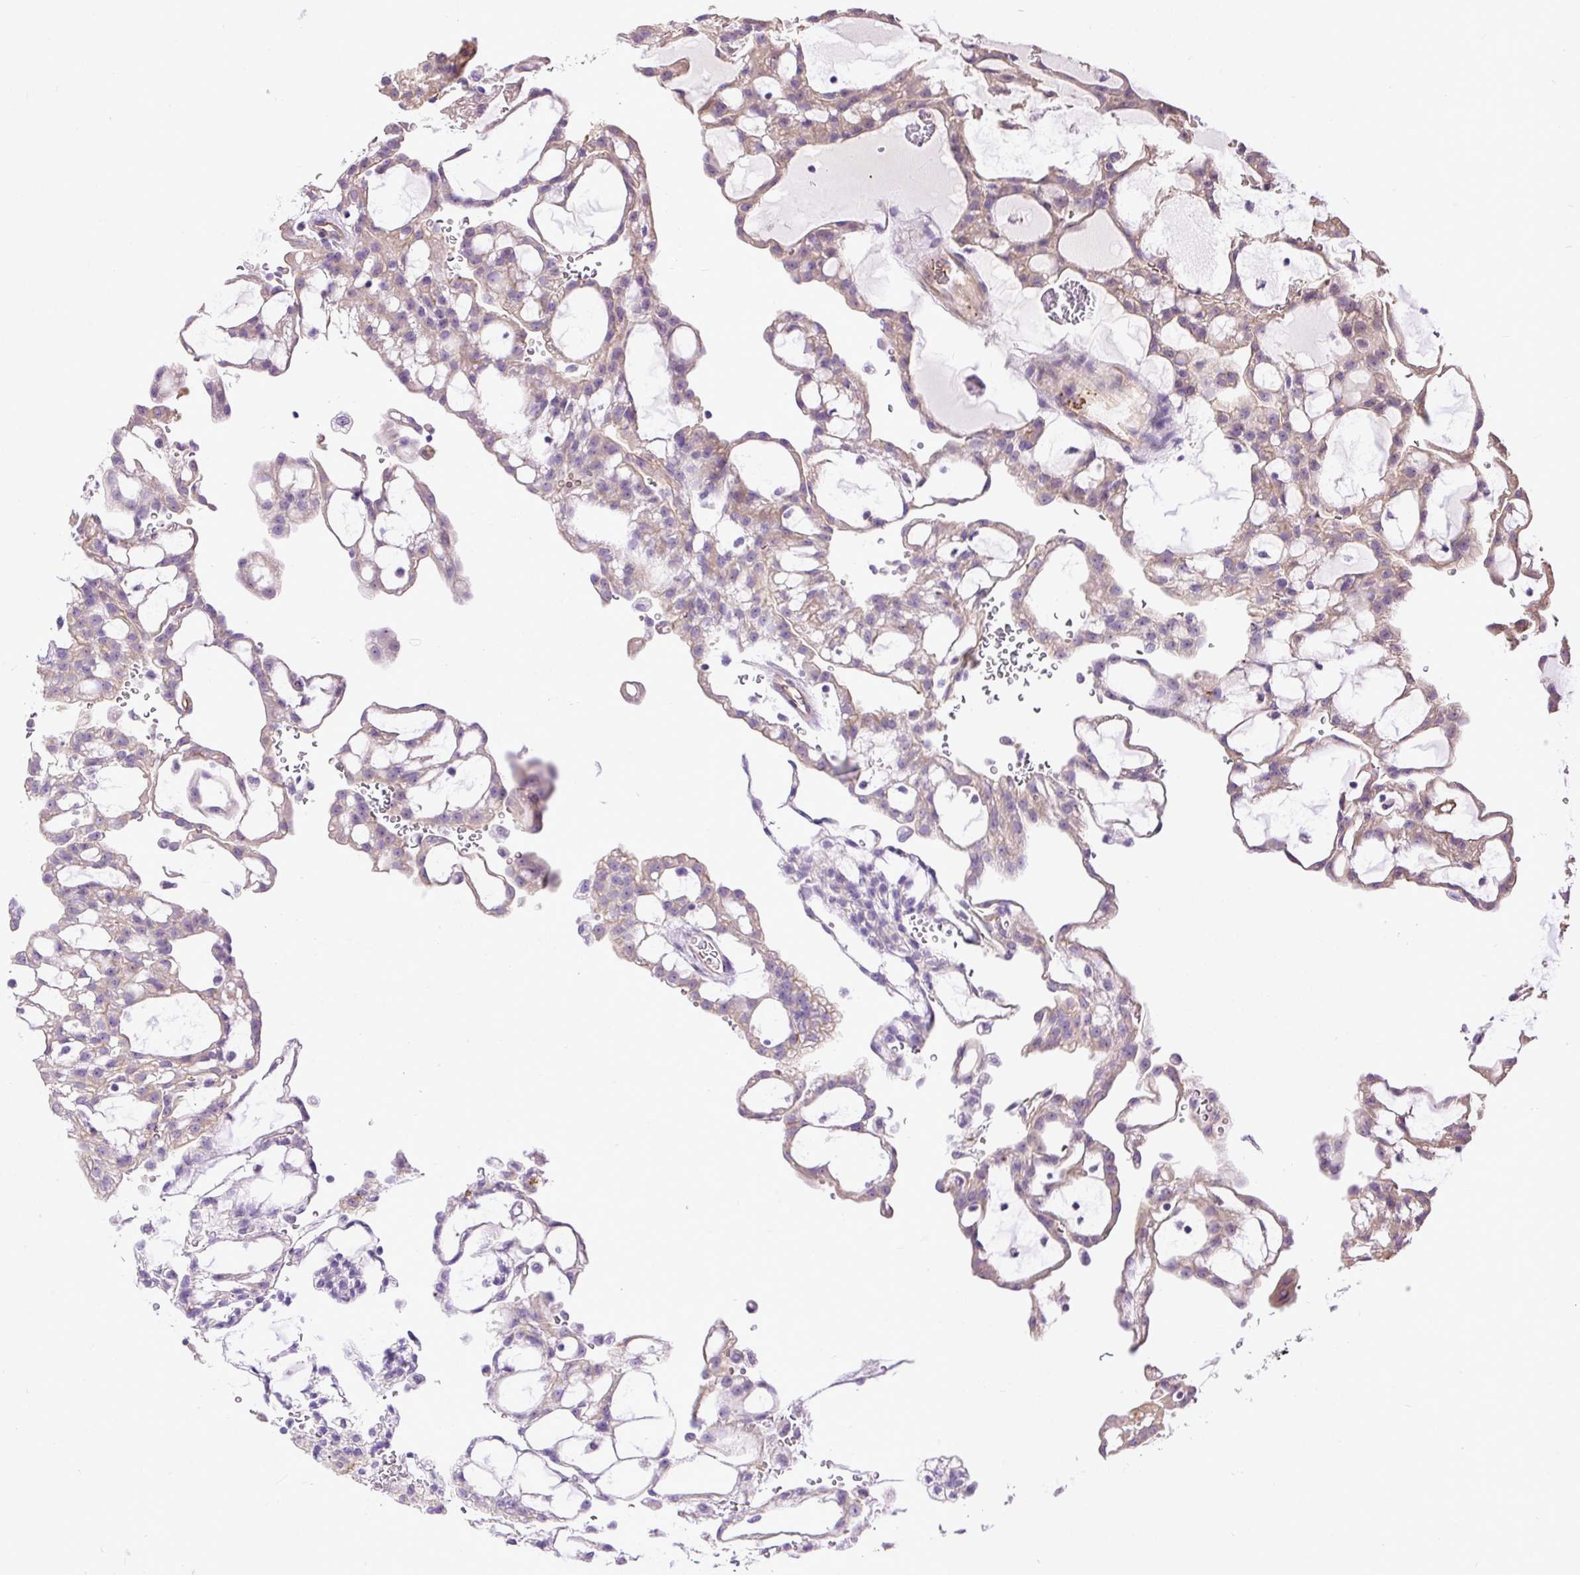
{"staining": {"intensity": "weak", "quantity": "<25%", "location": "cytoplasmic/membranous"}, "tissue": "renal cancer", "cell_type": "Tumor cells", "image_type": "cancer", "snomed": [{"axis": "morphology", "description": "Adenocarcinoma, NOS"}, {"axis": "topography", "description": "Kidney"}], "caption": "The photomicrograph displays no staining of tumor cells in renal cancer (adenocarcinoma).", "gene": "MAGEB16", "patient": {"sex": "male", "age": 63}}